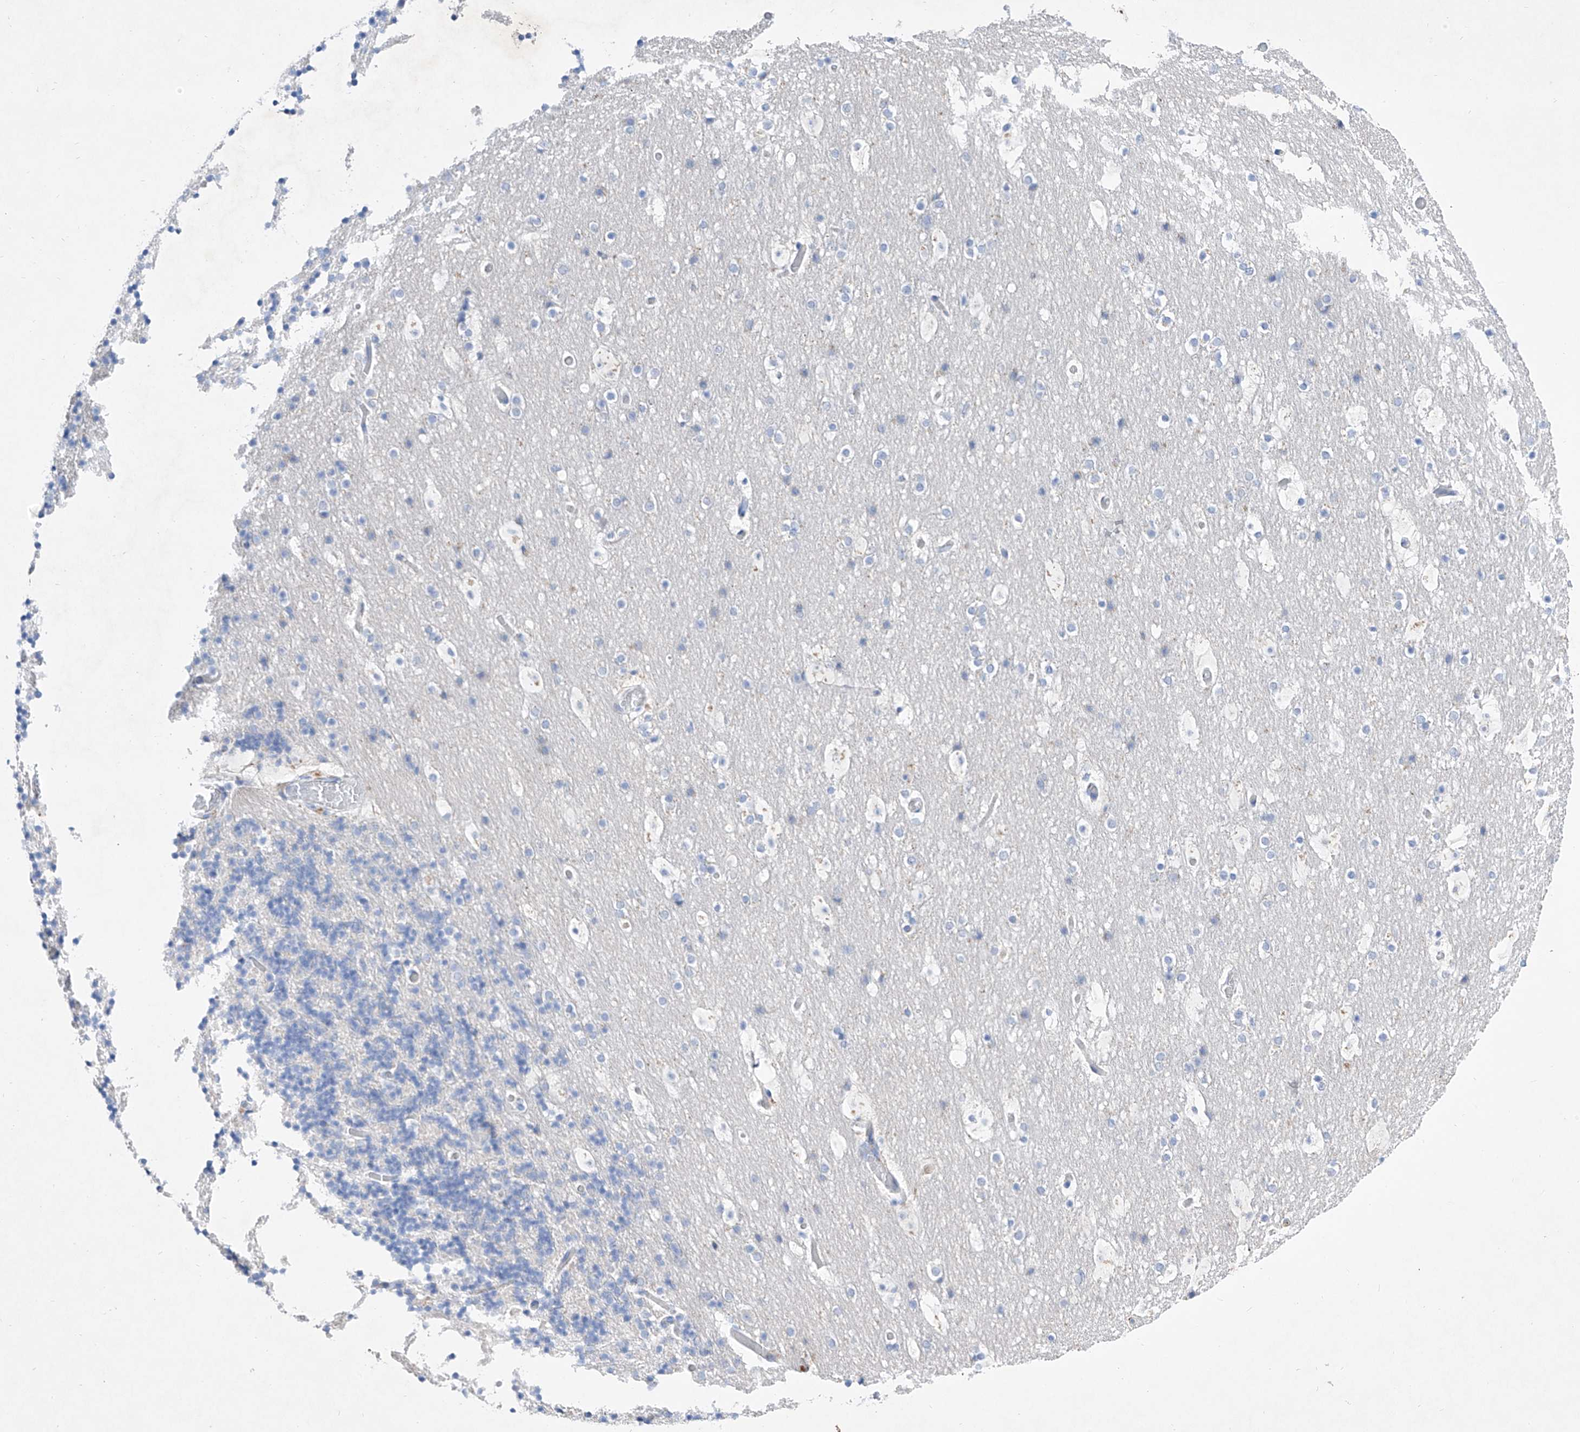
{"staining": {"intensity": "negative", "quantity": "none", "location": "none"}, "tissue": "cerebellum", "cell_type": "Cells in granular layer", "image_type": "normal", "snomed": [{"axis": "morphology", "description": "Normal tissue, NOS"}, {"axis": "topography", "description": "Cerebellum"}], "caption": "Micrograph shows no protein staining in cells in granular layer of normal cerebellum.", "gene": "TM7SF2", "patient": {"sex": "male", "age": 57}}